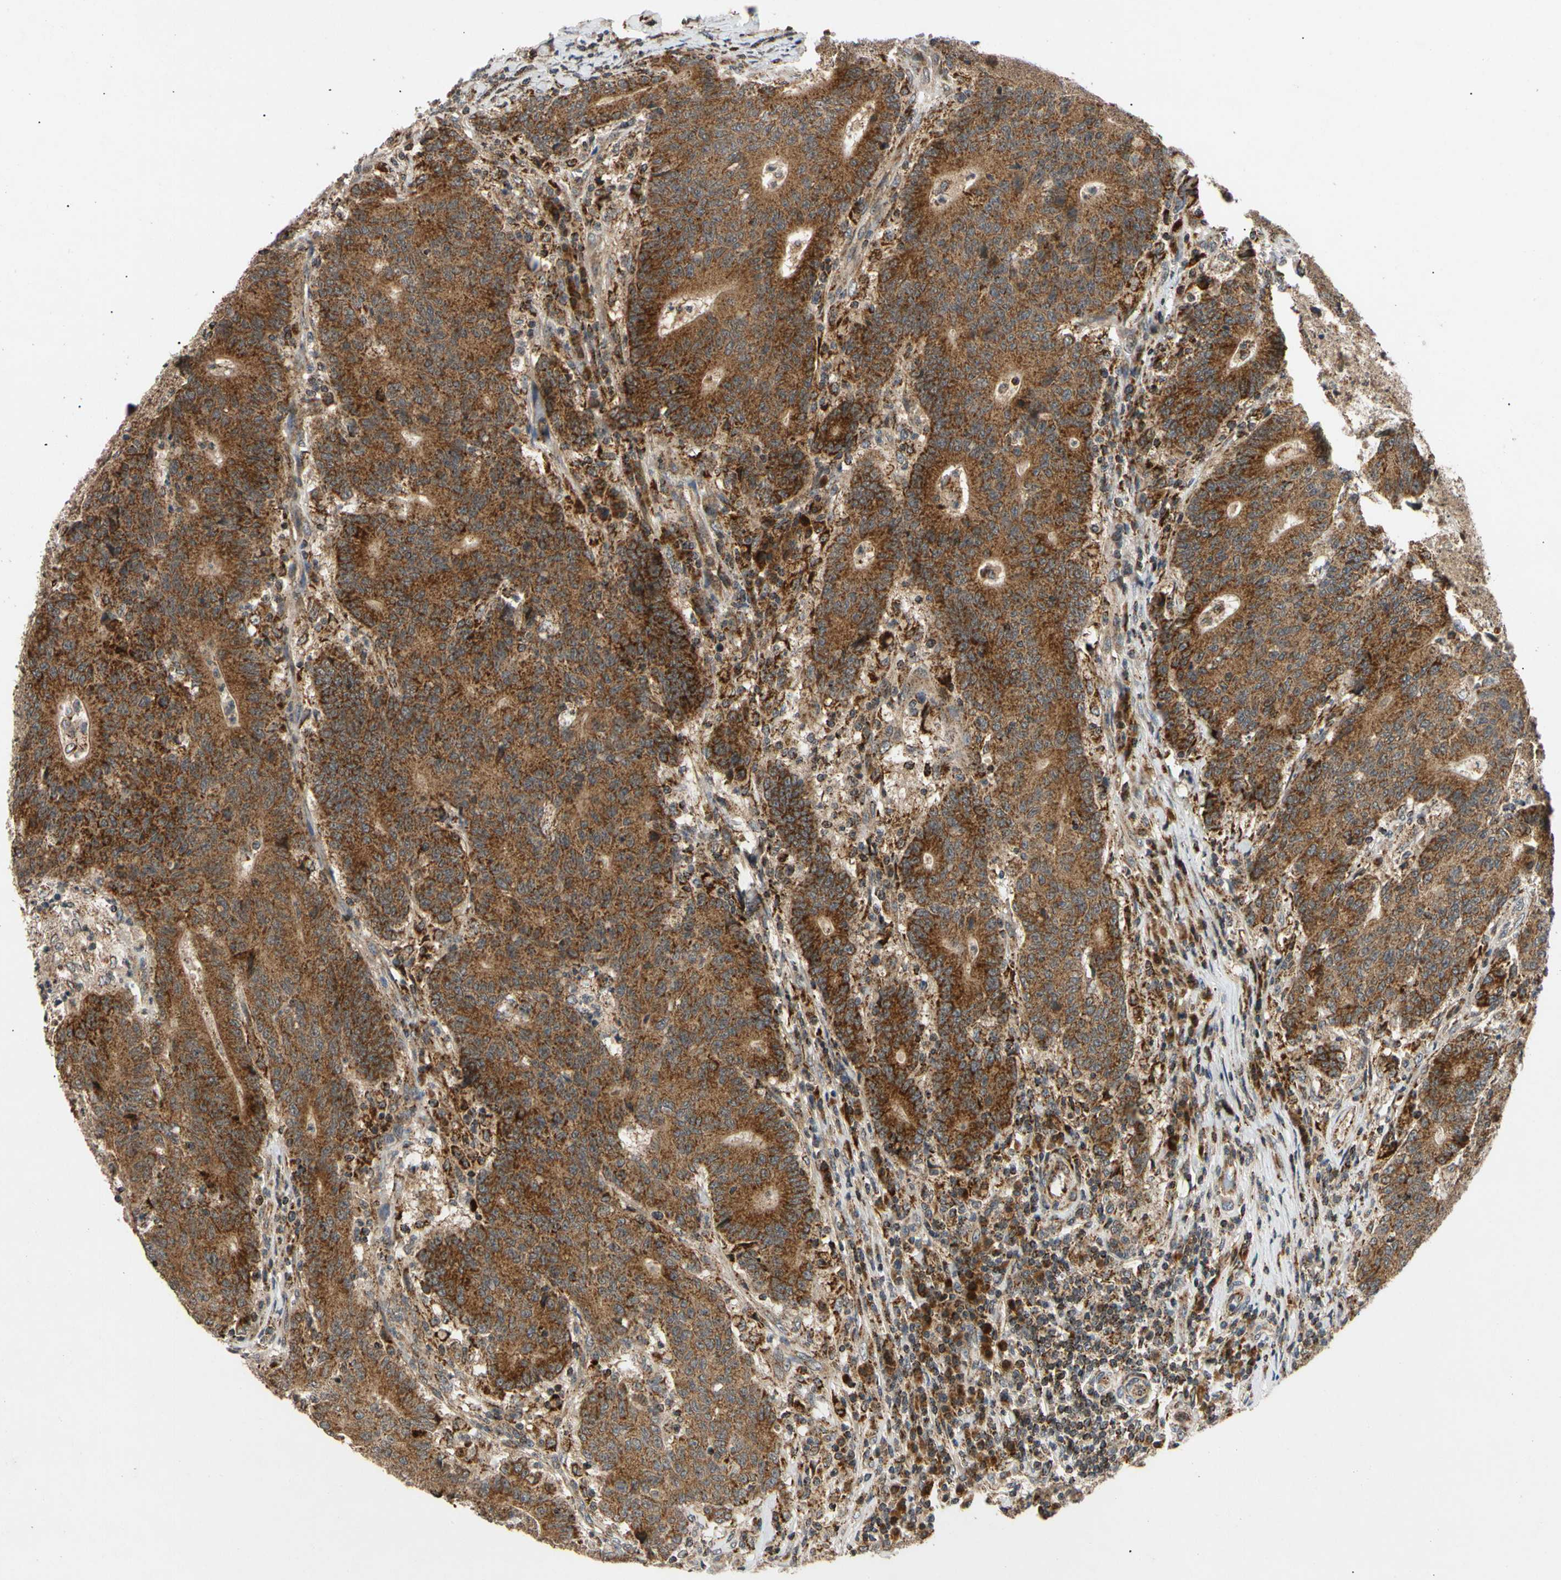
{"staining": {"intensity": "strong", "quantity": ">75%", "location": "cytoplasmic/membranous"}, "tissue": "colorectal cancer", "cell_type": "Tumor cells", "image_type": "cancer", "snomed": [{"axis": "morphology", "description": "Normal tissue, NOS"}, {"axis": "morphology", "description": "Adenocarcinoma, NOS"}, {"axis": "topography", "description": "Colon"}], "caption": "This is an image of IHC staining of colorectal adenocarcinoma, which shows strong positivity in the cytoplasmic/membranous of tumor cells.", "gene": "MRPS22", "patient": {"sex": "female", "age": 75}}